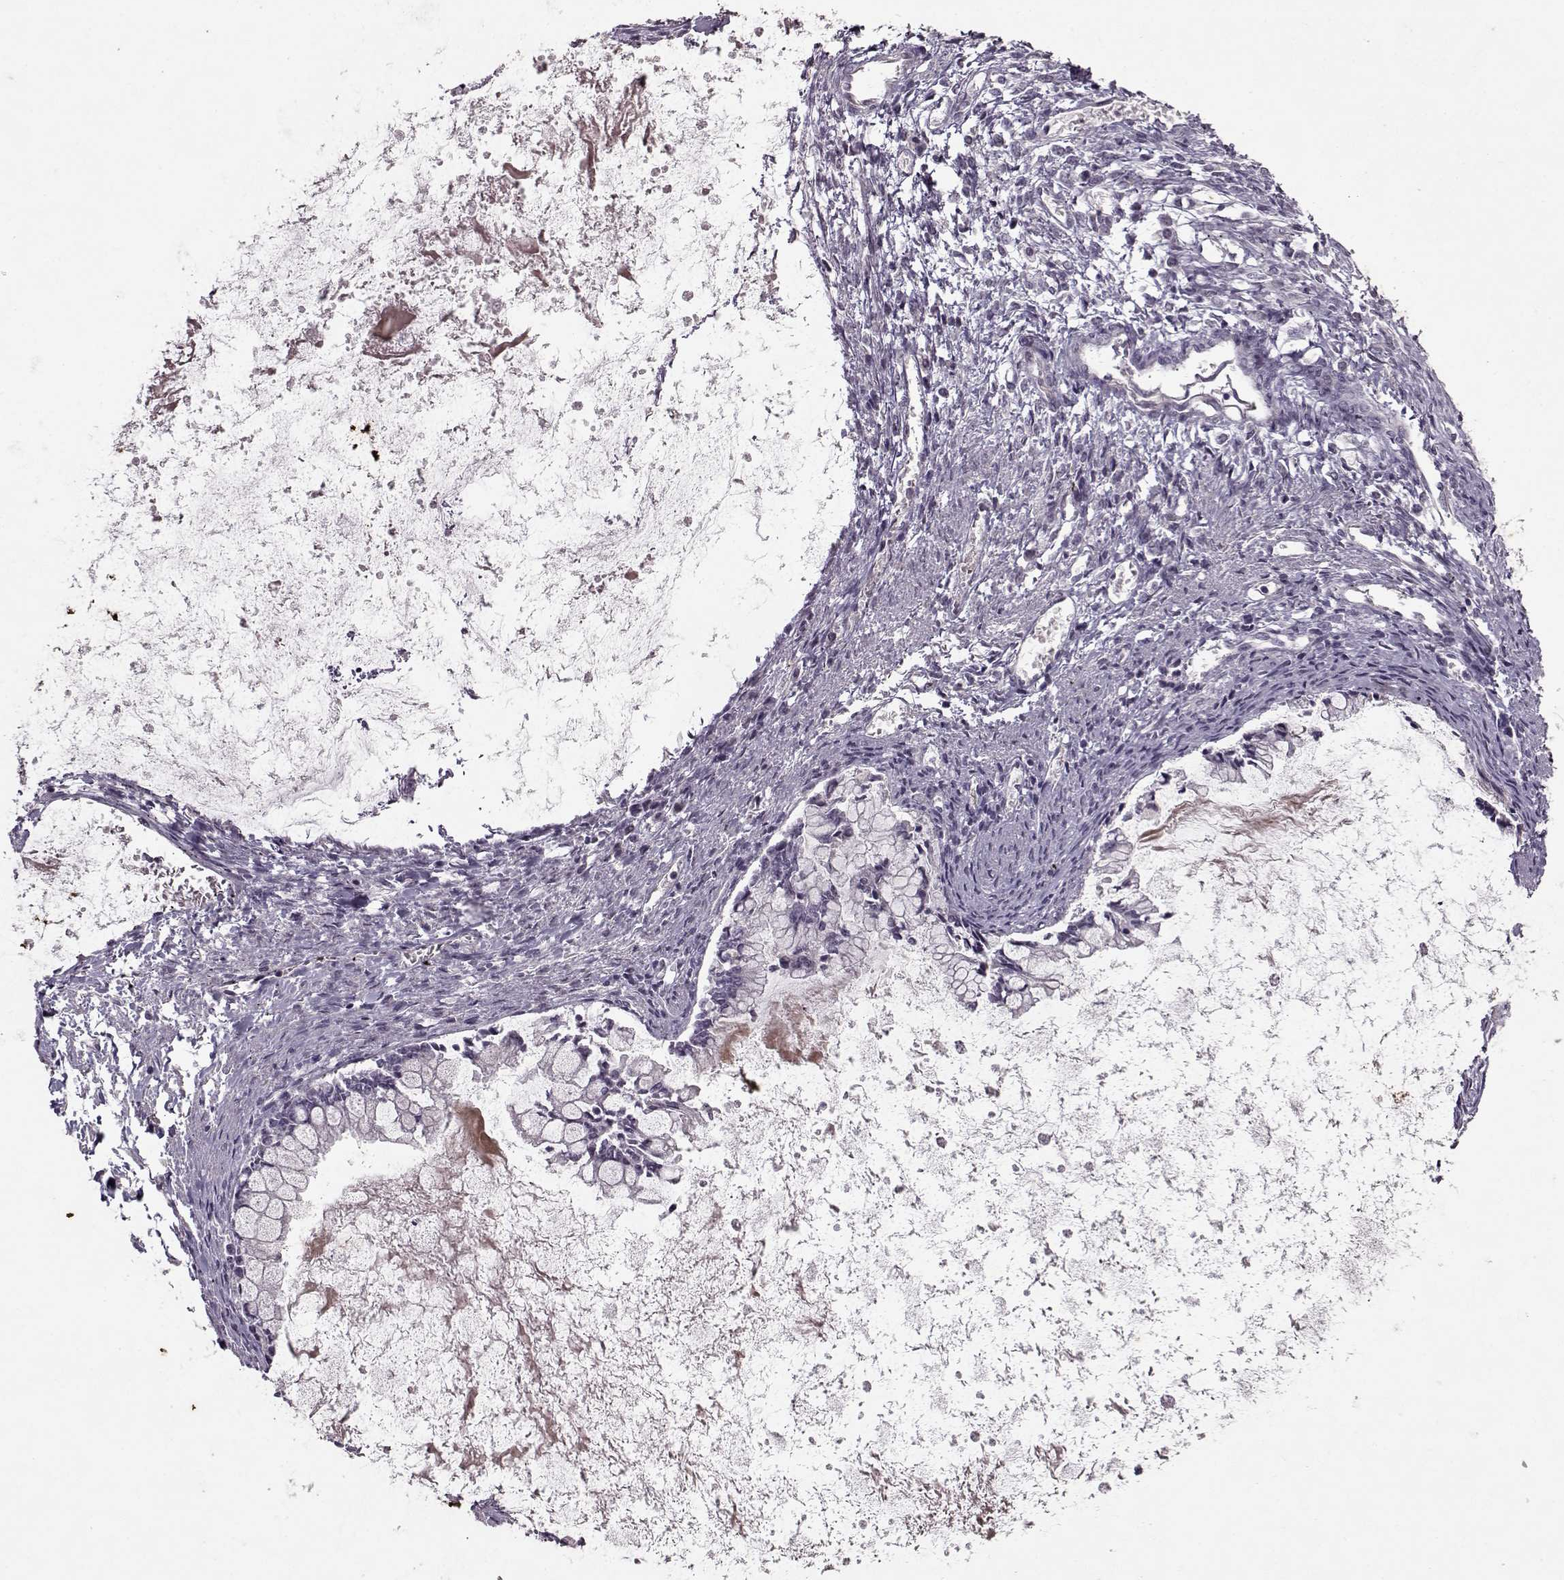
{"staining": {"intensity": "negative", "quantity": "none", "location": "none"}, "tissue": "ovarian cancer", "cell_type": "Tumor cells", "image_type": "cancer", "snomed": [{"axis": "morphology", "description": "Cystadenocarcinoma, mucinous, NOS"}, {"axis": "topography", "description": "Ovary"}], "caption": "This histopathology image is of mucinous cystadenocarcinoma (ovarian) stained with immunohistochemistry (IHC) to label a protein in brown with the nuclei are counter-stained blue. There is no positivity in tumor cells.", "gene": "KRT9", "patient": {"sex": "female", "age": 67}}